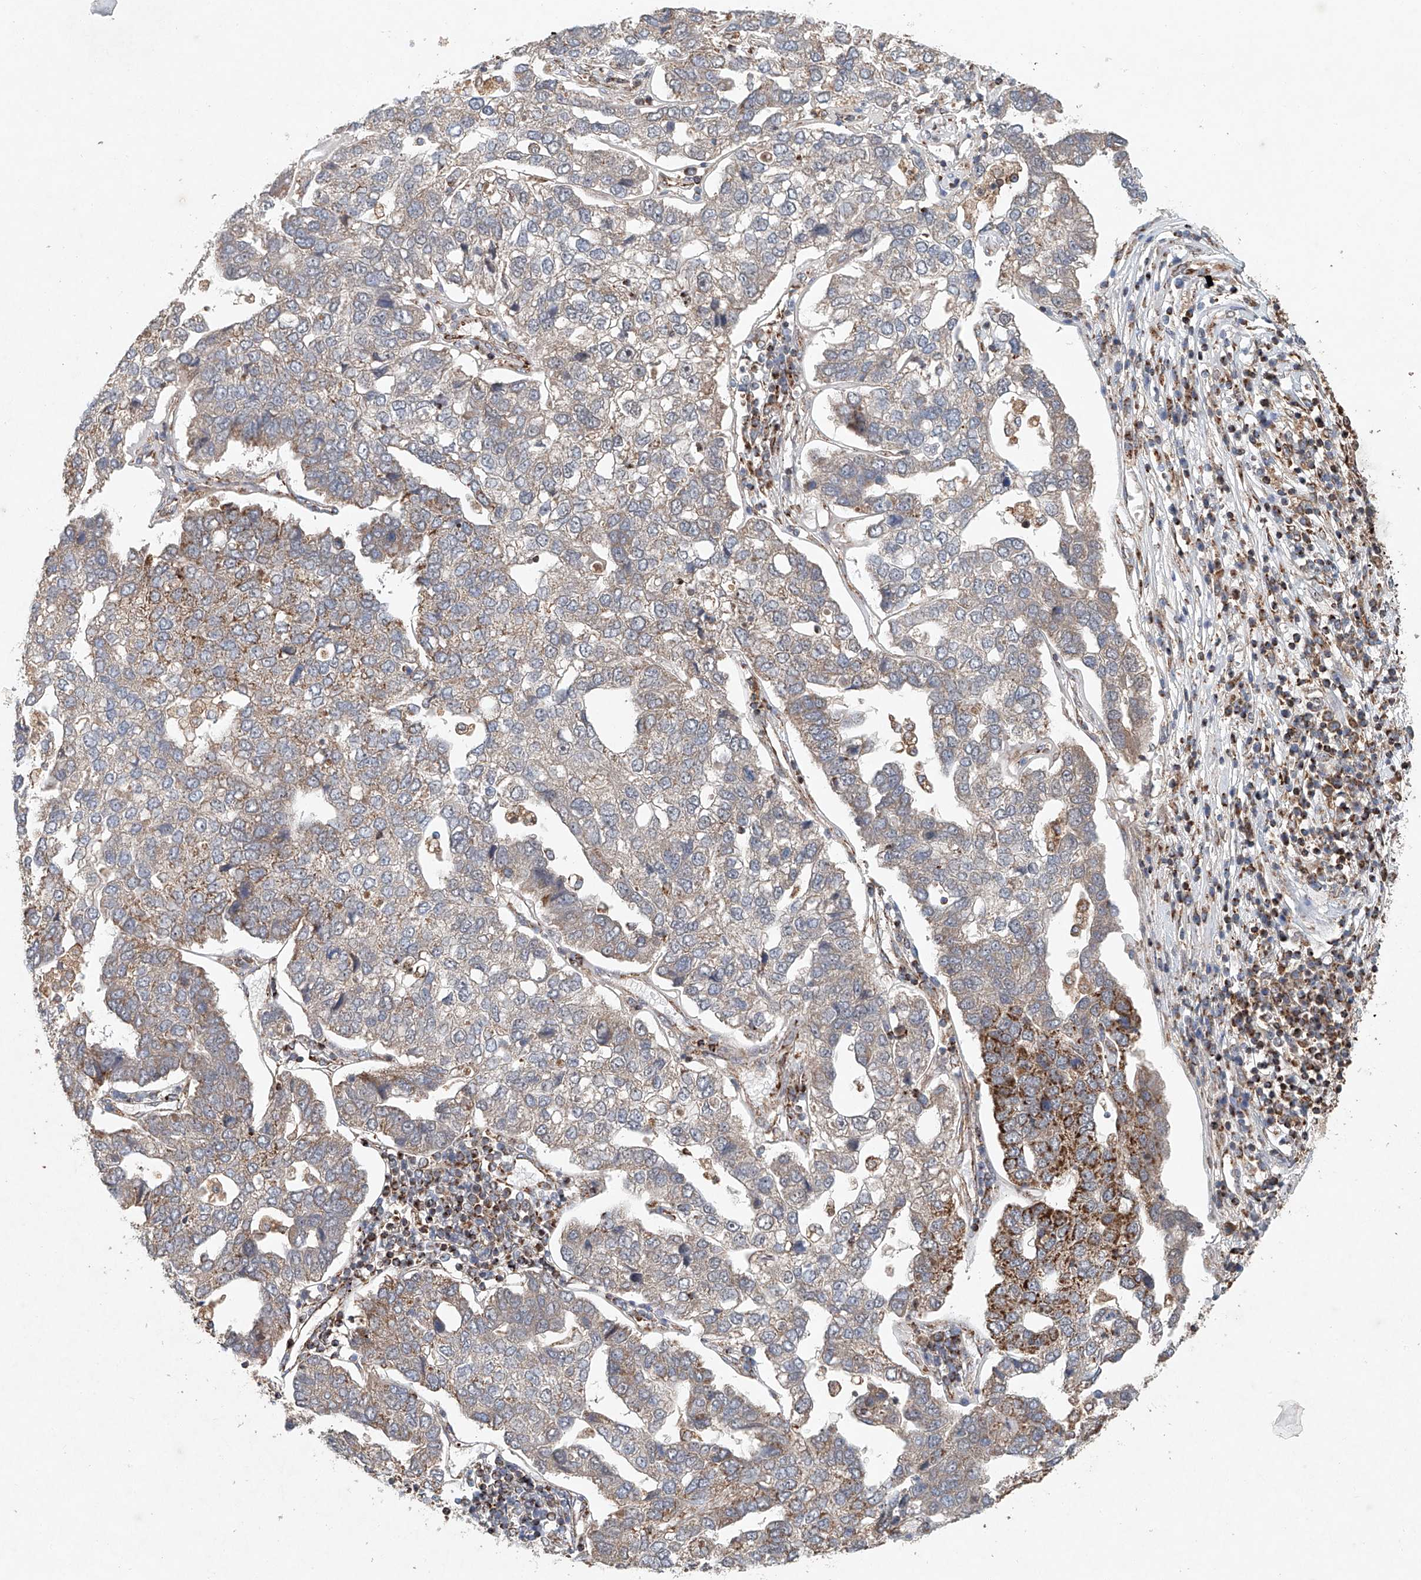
{"staining": {"intensity": "weak", "quantity": ">75%", "location": "cytoplasmic/membranous"}, "tissue": "pancreatic cancer", "cell_type": "Tumor cells", "image_type": "cancer", "snomed": [{"axis": "morphology", "description": "Adenocarcinoma, NOS"}, {"axis": "topography", "description": "Pancreas"}], "caption": "A photomicrograph of pancreatic adenocarcinoma stained for a protein shows weak cytoplasmic/membranous brown staining in tumor cells.", "gene": "DCAF11", "patient": {"sex": "female", "age": 61}}